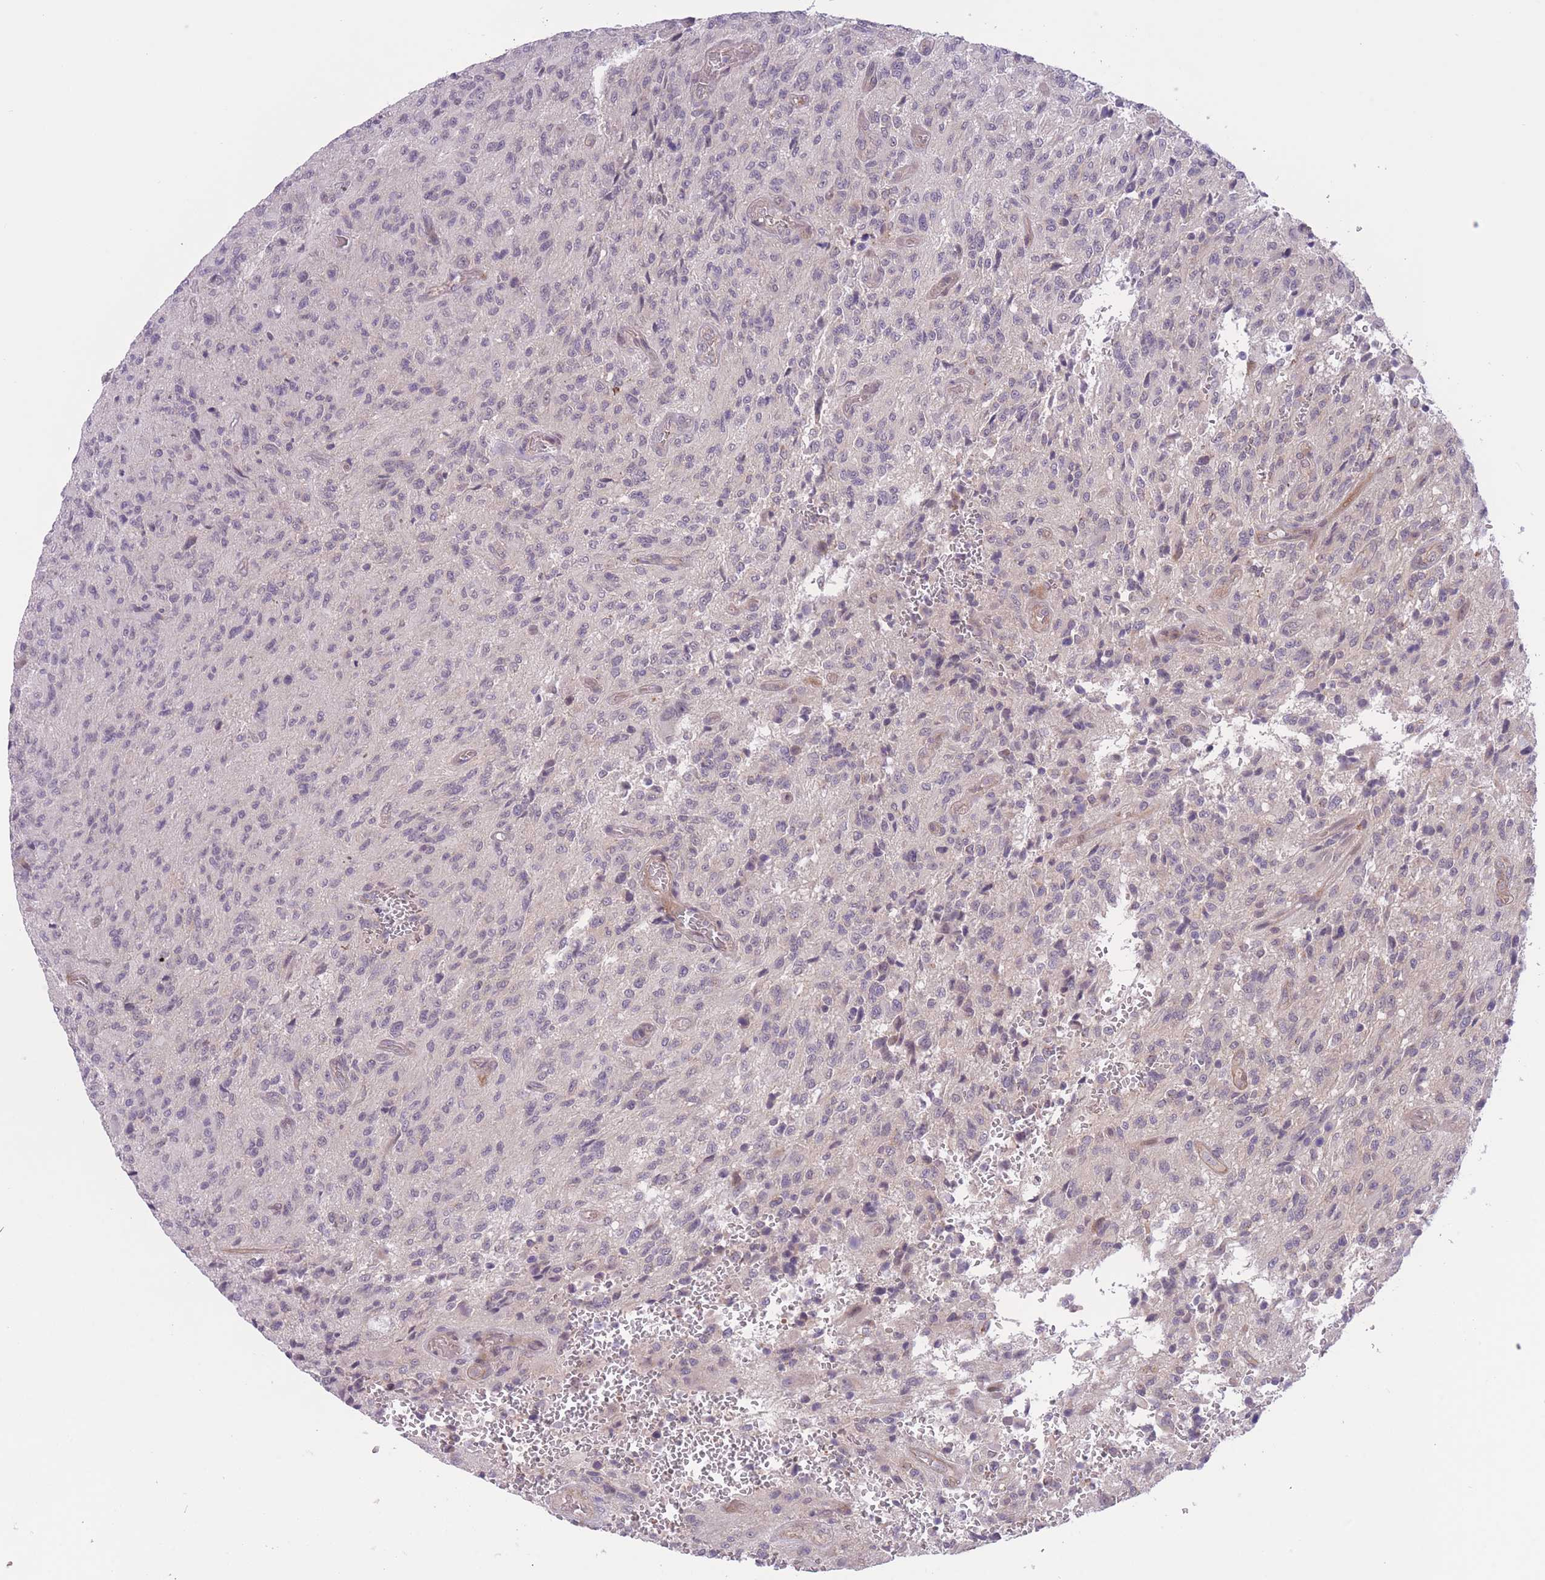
{"staining": {"intensity": "negative", "quantity": "none", "location": "none"}, "tissue": "glioma", "cell_type": "Tumor cells", "image_type": "cancer", "snomed": [{"axis": "morphology", "description": "Normal tissue, NOS"}, {"axis": "morphology", "description": "Glioma, malignant, High grade"}, {"axis": "topography", "description": "Cerebral cortex"}], "caption": "The photomicrograph demonstrates no staining of tumor cells in malignant glioma (high-grade).", "gene": "FUT5", "patient": {"sex": "male", "age": 56}}